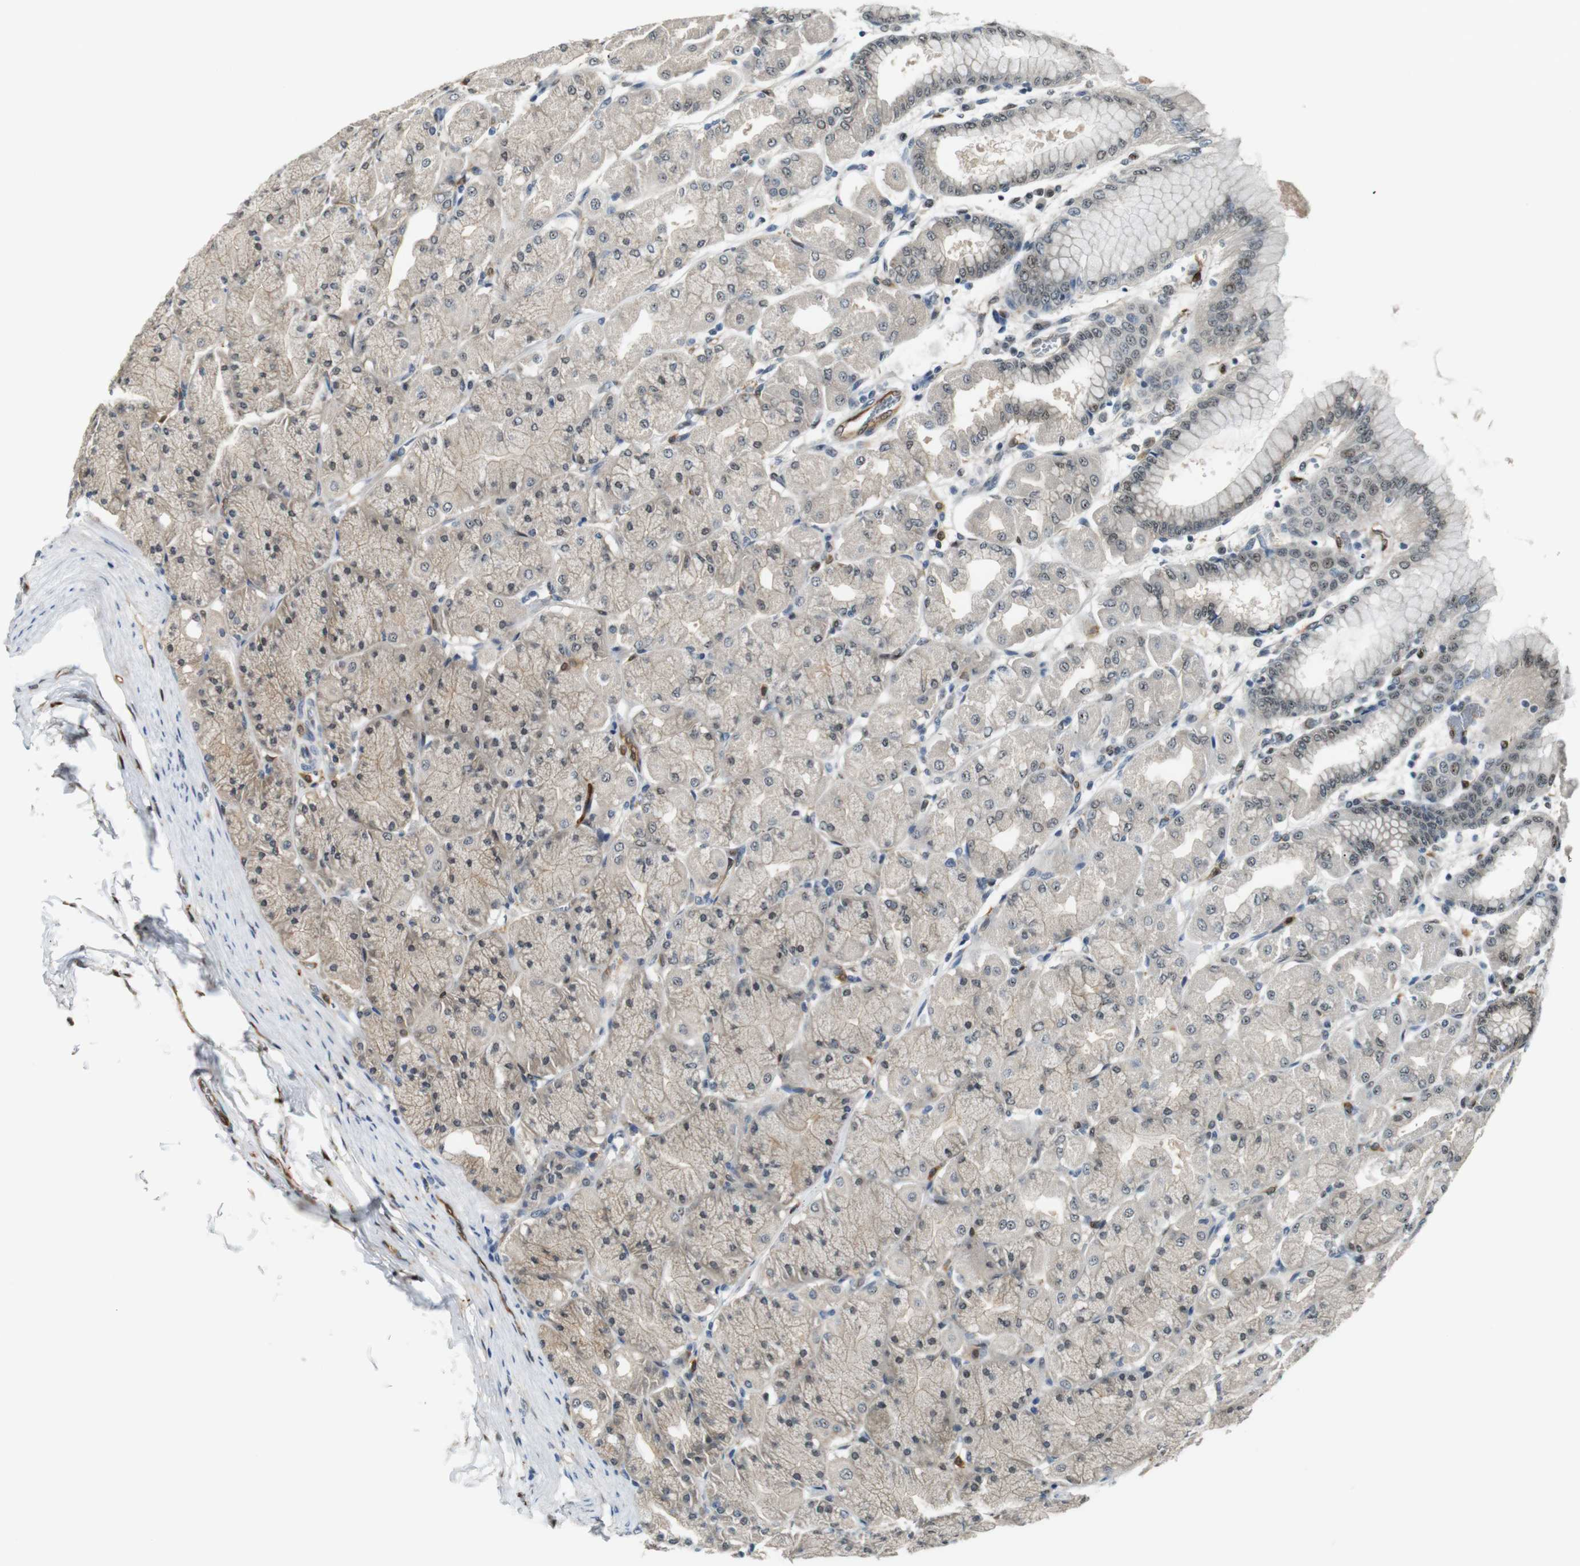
{"staining": {"intensity": "moderate", "quantity": "25%-75%", "location": "cytoplasmic/membranous,nuclear"}, "tissue": "stomach", "cell_type": "Glandular cells", "image_type": "normal", "snomed": [{"axis": "morphology", "description": "Normal tissue, NOS"}, {"axis": "topography", "description": "Stomach, upper"}], "caption": "Glandular cells show medium levels of moderate cytoplasmic/membranous,nuclear staining in approximately 25%-75% of cells in benign human stomach.", "gene": "LXN", "patient": {"sex": "female", "age": 56}}